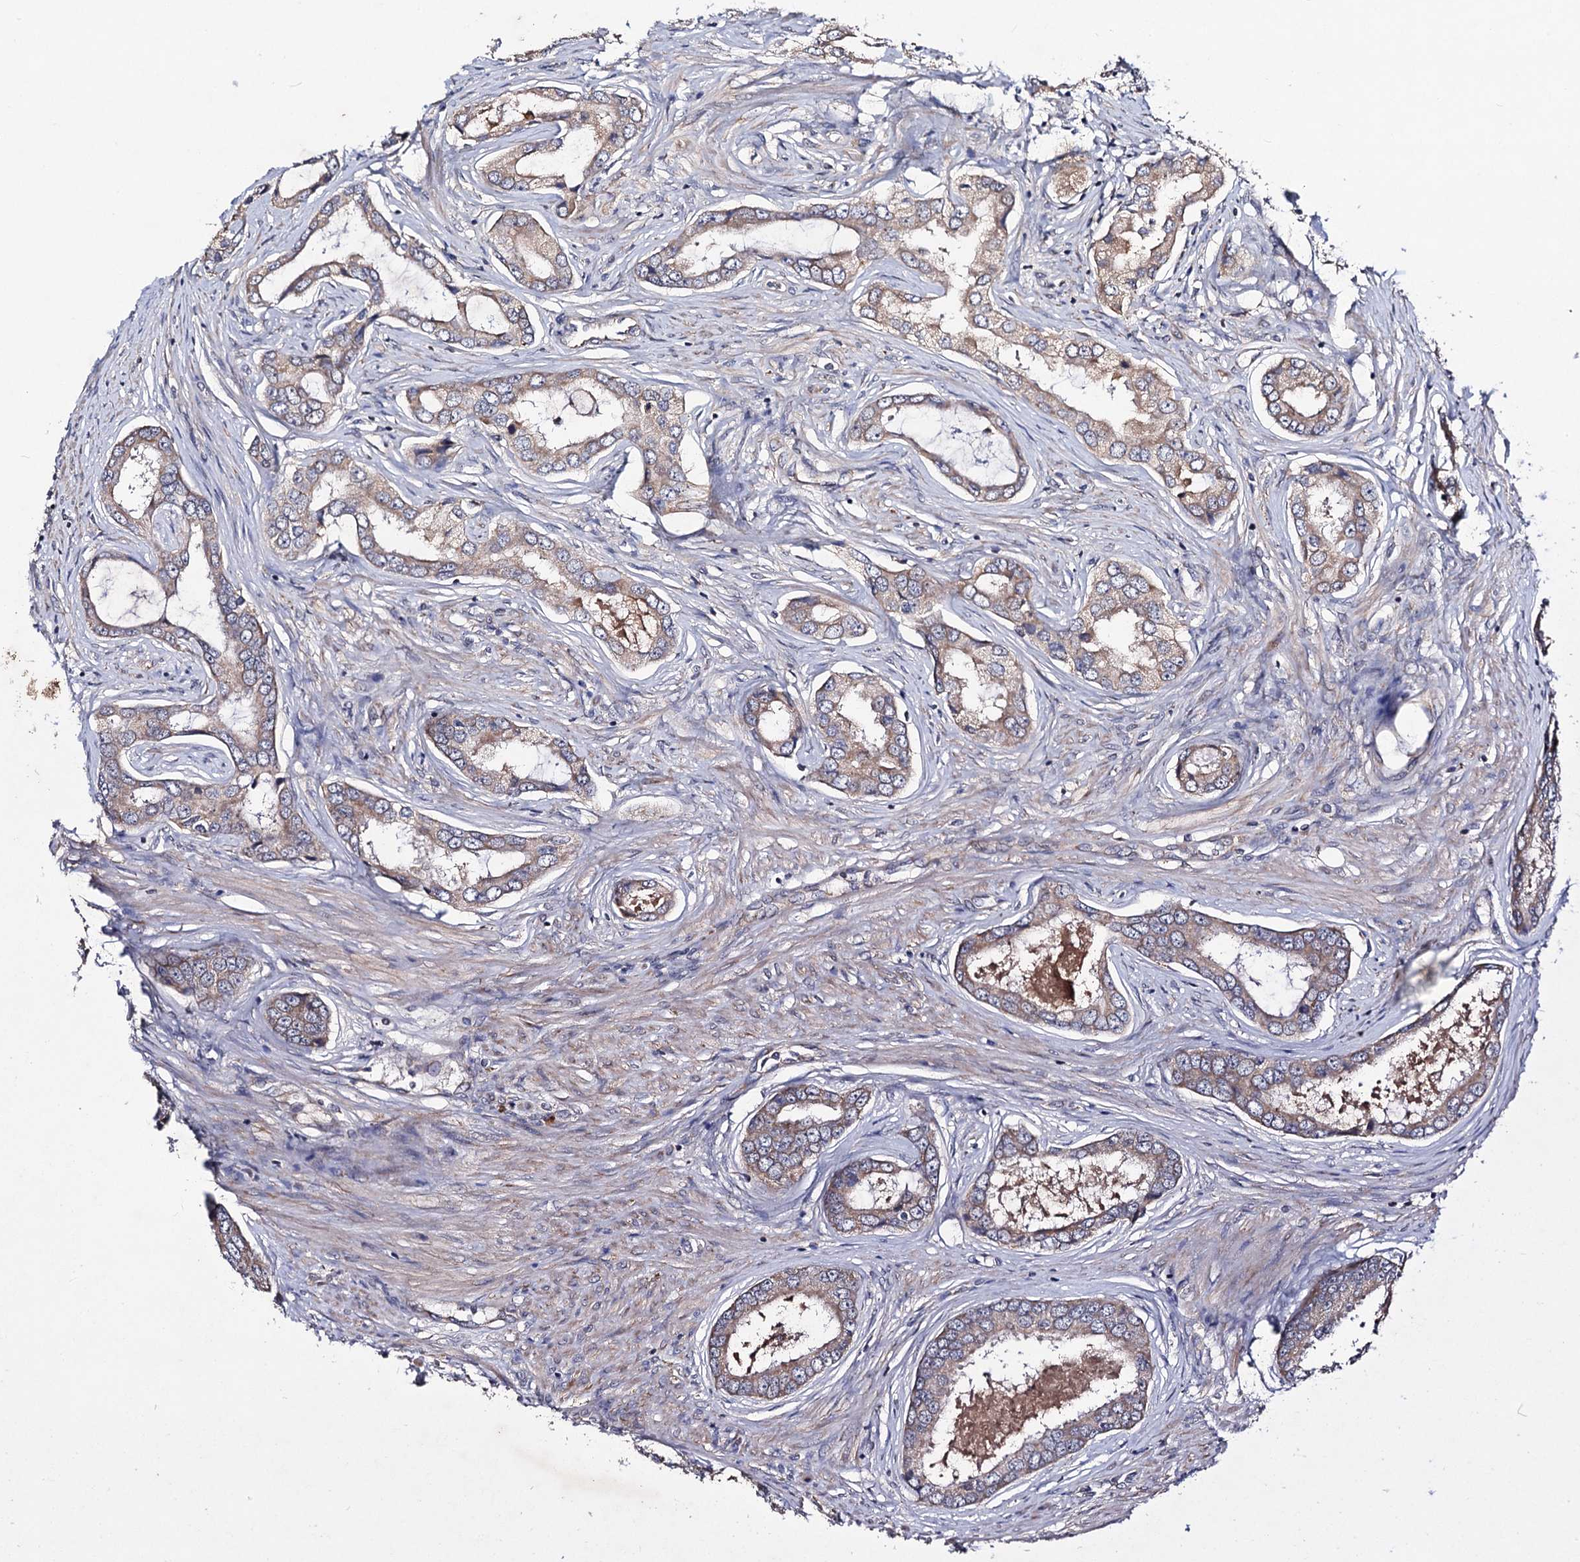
{"staining": {"intensity": "weak", "quantity": ">75%", "location": "cytoplasmic/membranous"}, "tissue": "prostate cancer", "cell_type": "Tumor cells", "image_type": "cancer", "snomed": [{"axis": "morphology", "description": "Adenocarcinoma, Low grade"}, {"axis": "topography", "description": "Prostate"}], "caption": "Prostate cancer stained with a brown dye shows weak cytoplasmic/membranous positive staining in about >75% of tumor cells.", "gene": "VPS37D", "patient": {"sex": "male", "age": 68}}